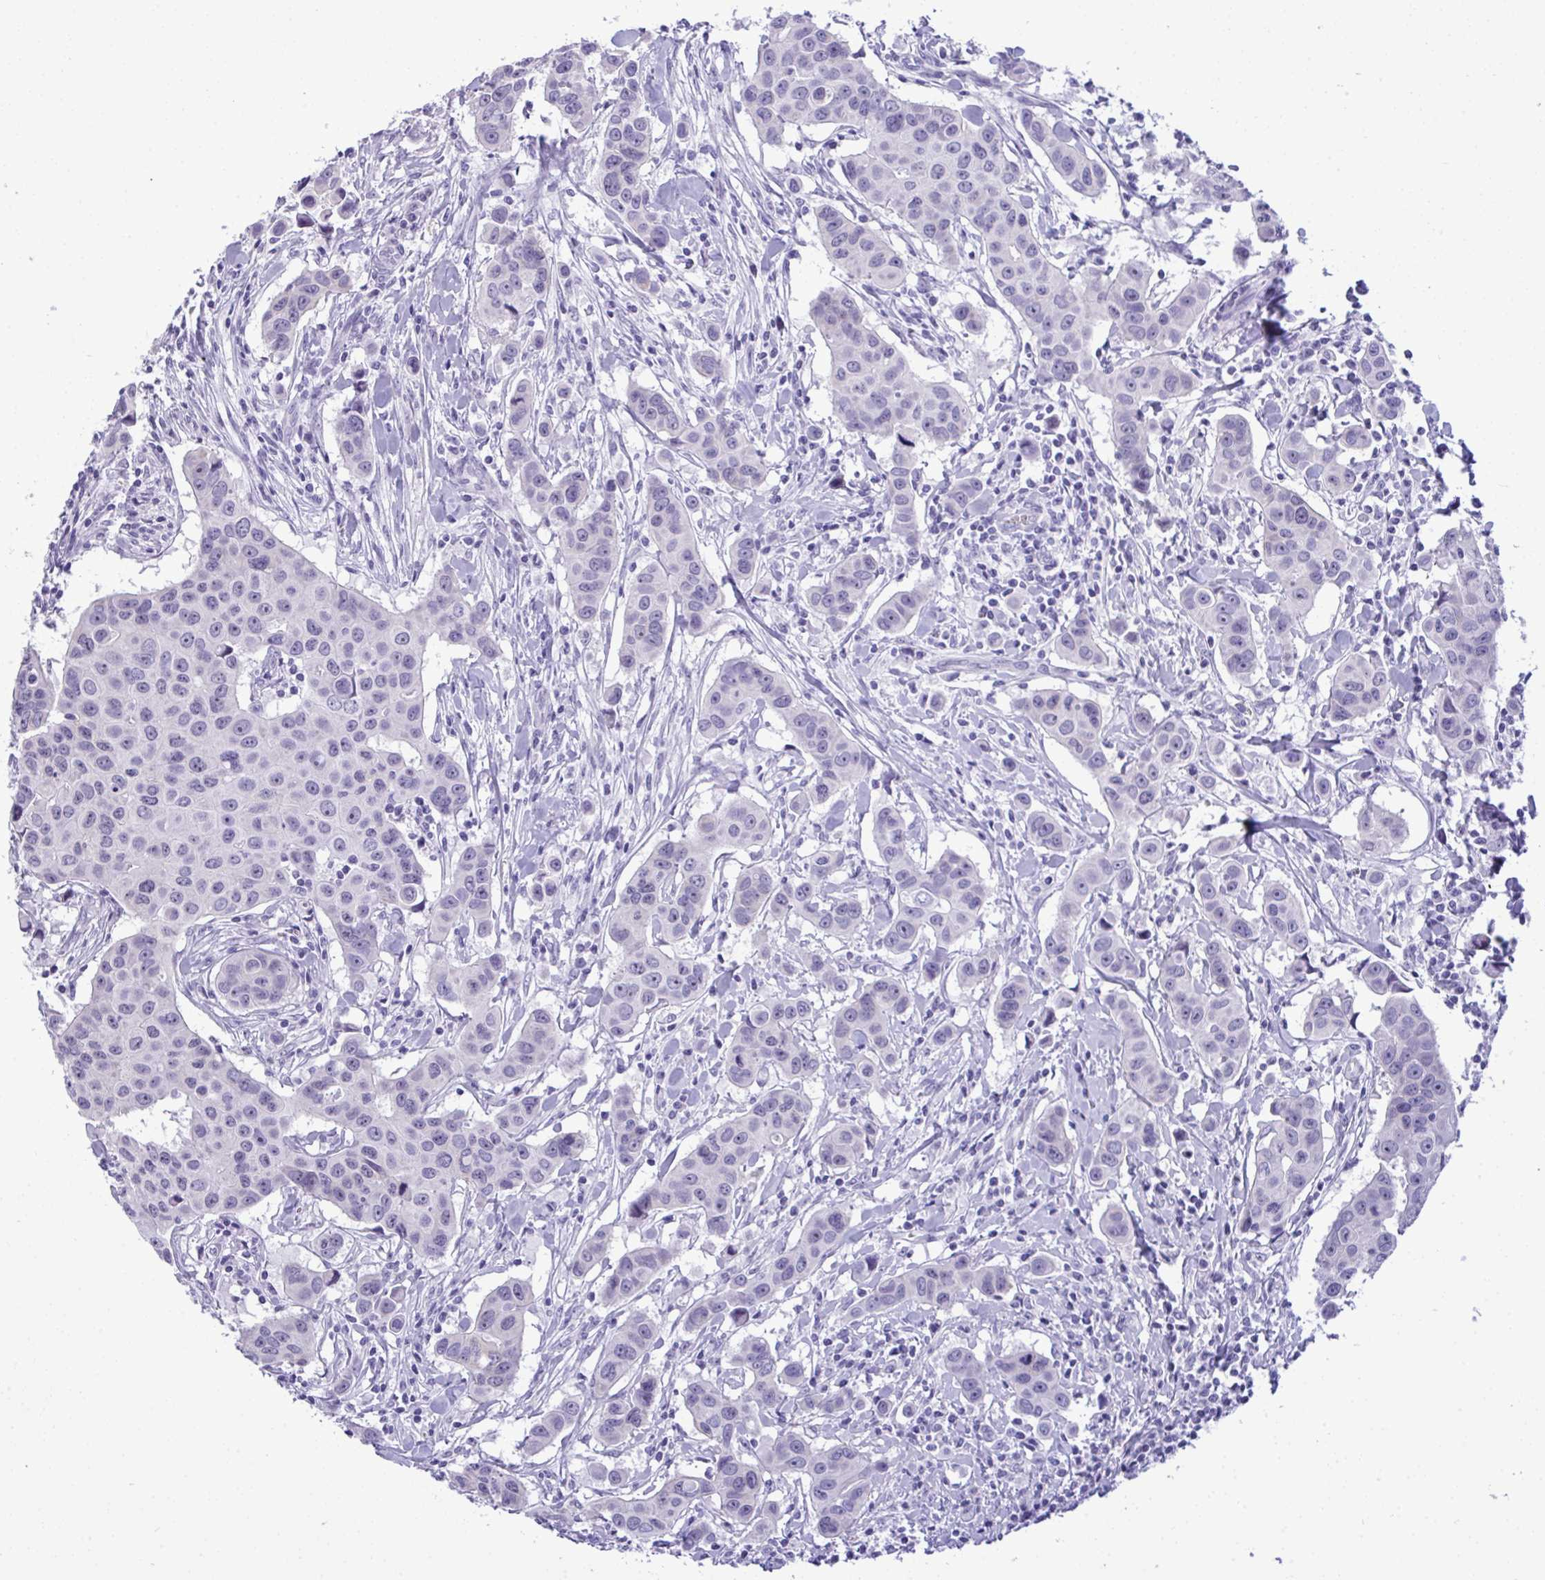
{"staining": {"intensity": "negative", "quantity": "none", "location": "none"}, "tissue": "breast cancer", "cell_type": "Tumor cells", "image_type": "cancer", "snomed": [{"axis": "morphology", "description": "Duct carcinoma"}, {"axis": "topography", "description": "Breast"}], "caption": "Immunohistochemistry (IHC) photomicrograph of human breast cancer stained for a protein (brown), which demonstrates no staining in tumor cells.", "gene": "YBX2", "patient": {"sex": "female", "age": 24}}